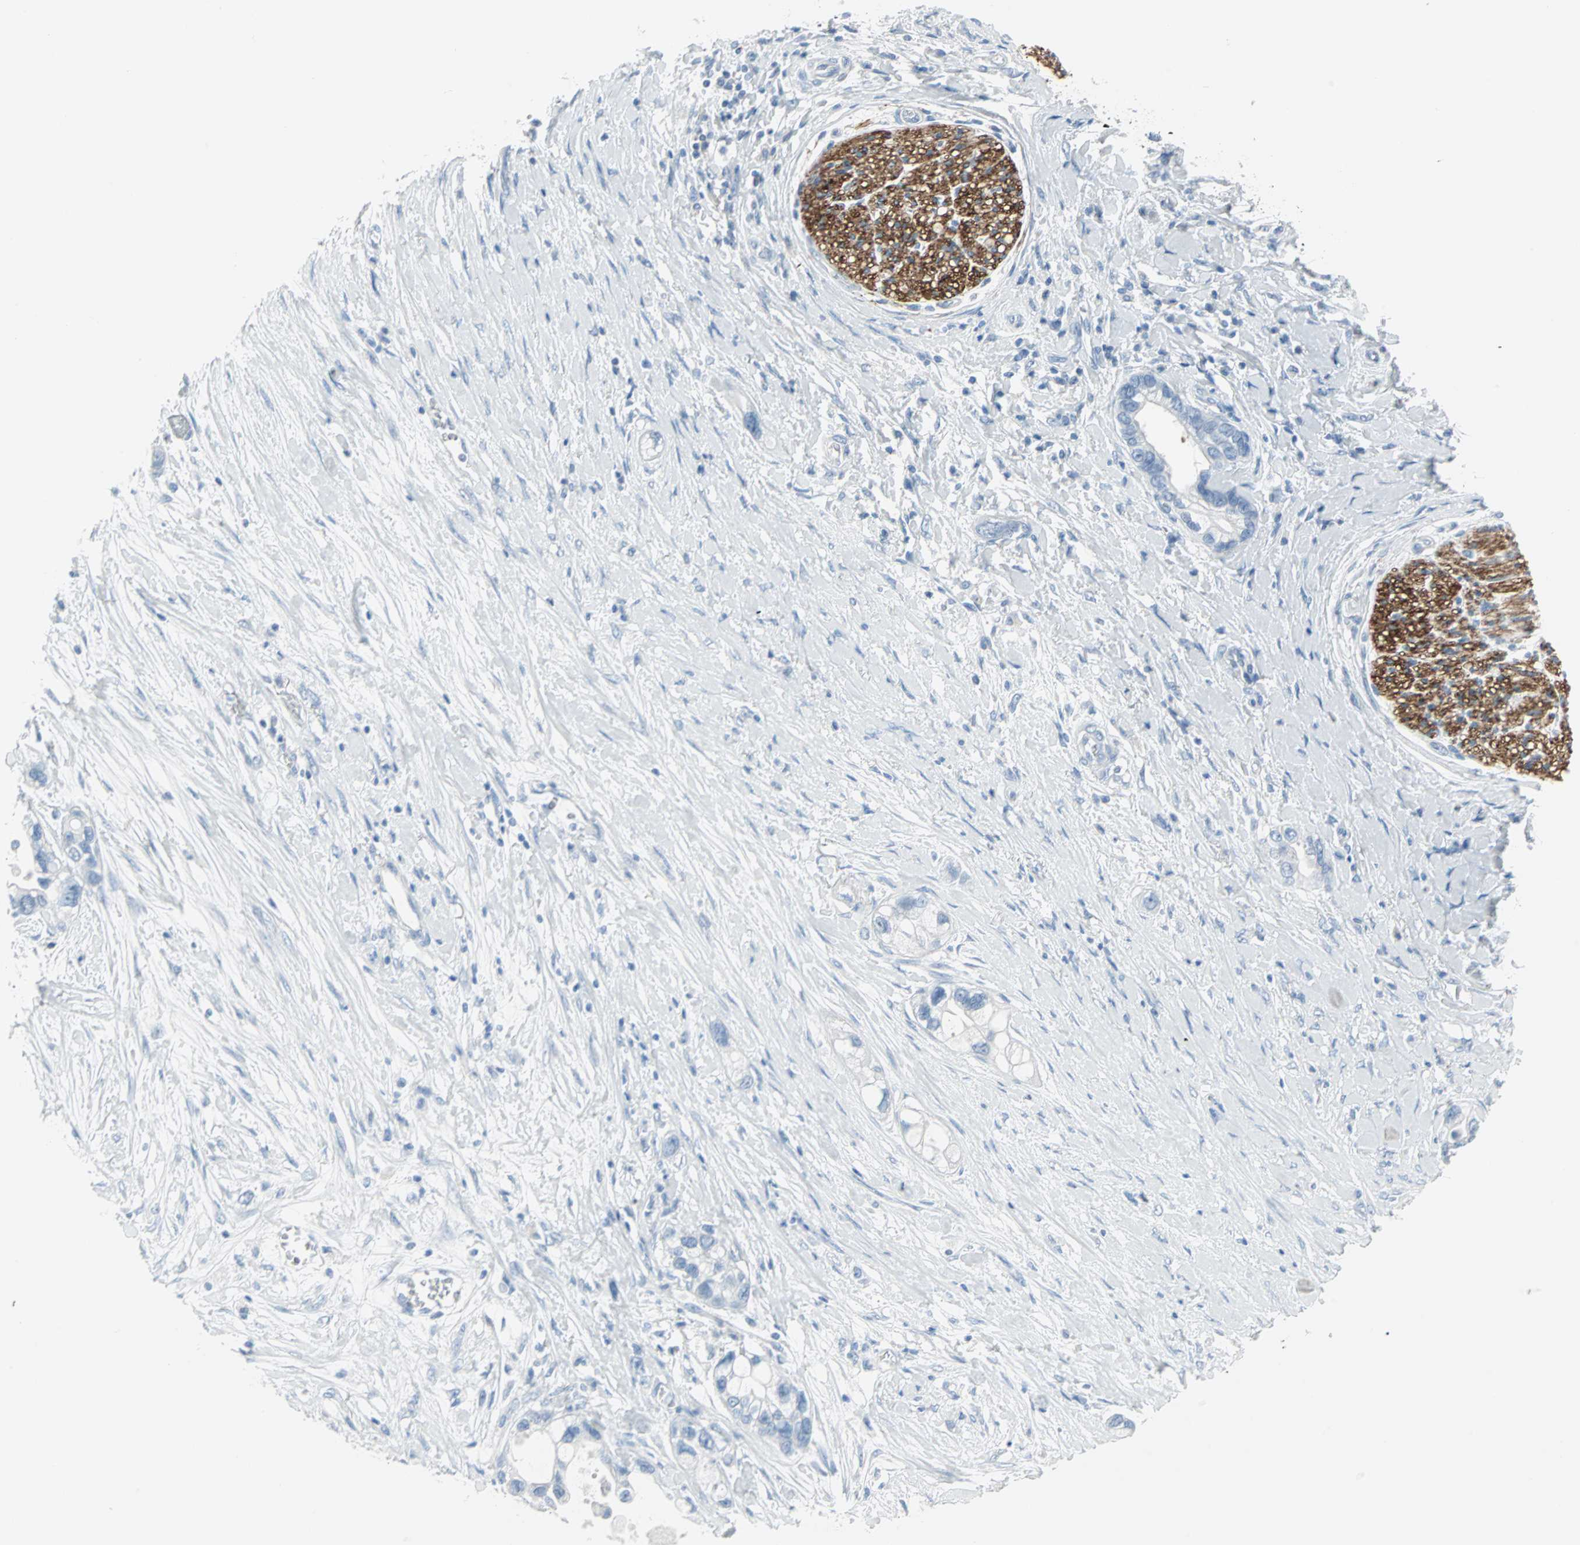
{"staining": {"intensity": "negative", "quantity": "none", "location": "none"}, "tissue": "pancreatic cancer", "cell_type": "Tumor cells", "image_type": "cancer", "snomed": [{"axis": "morphology", "description": "Adenocarcinoma, NOS"}, {"axis": "topography", "description": "Pancreas"}], "caption": "A high-resolution image shows immunohistochemistry (IHC) staining of pancreatic adenocarcinoma, which exhibits no significant positivity in tumor cells.", "gene": "STX1A", "patient": {"sex": "female", "age": 77}}